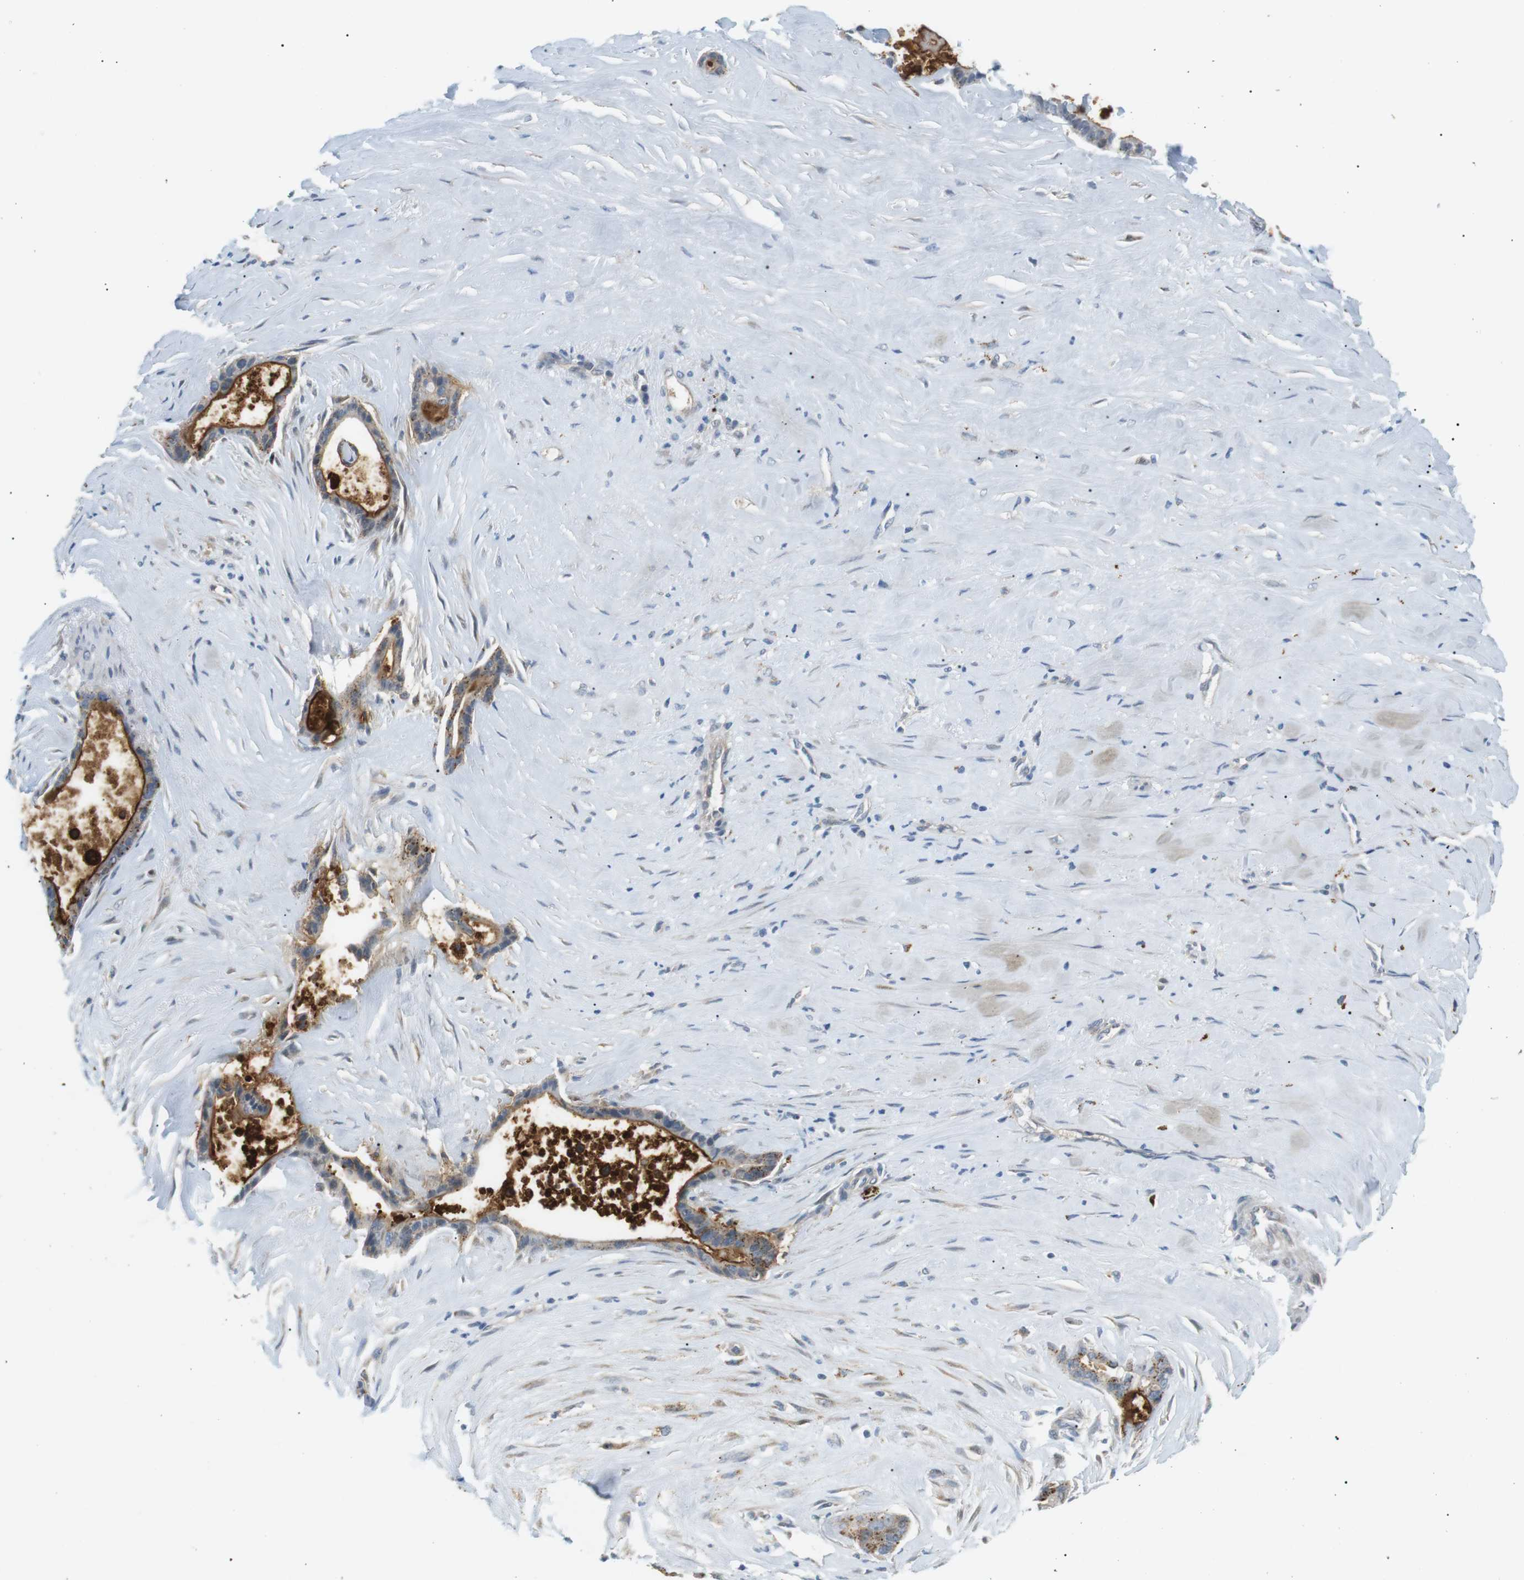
{"staining": {"intensity": "strong", "quantity": "<25%", "location": "cytoplasmic/membranous"}, "tissue": "liver cancer", "cell_type": "Tumor cells", "image_type": "cancer", "snomed": [{"axis": "morphology", "description": "Cholangiocarcinoma"}, {"axis": "topography", "description": "Liver"}], "caption": "There is medium levels of strong cytoplasmic/membranous positivity in tumor cells of liver cancer, as demonstrated by immunohistochemical staining (brown color).", "gene": "B4GALNT2", "patient": {"sex": "female", "age": 55}}